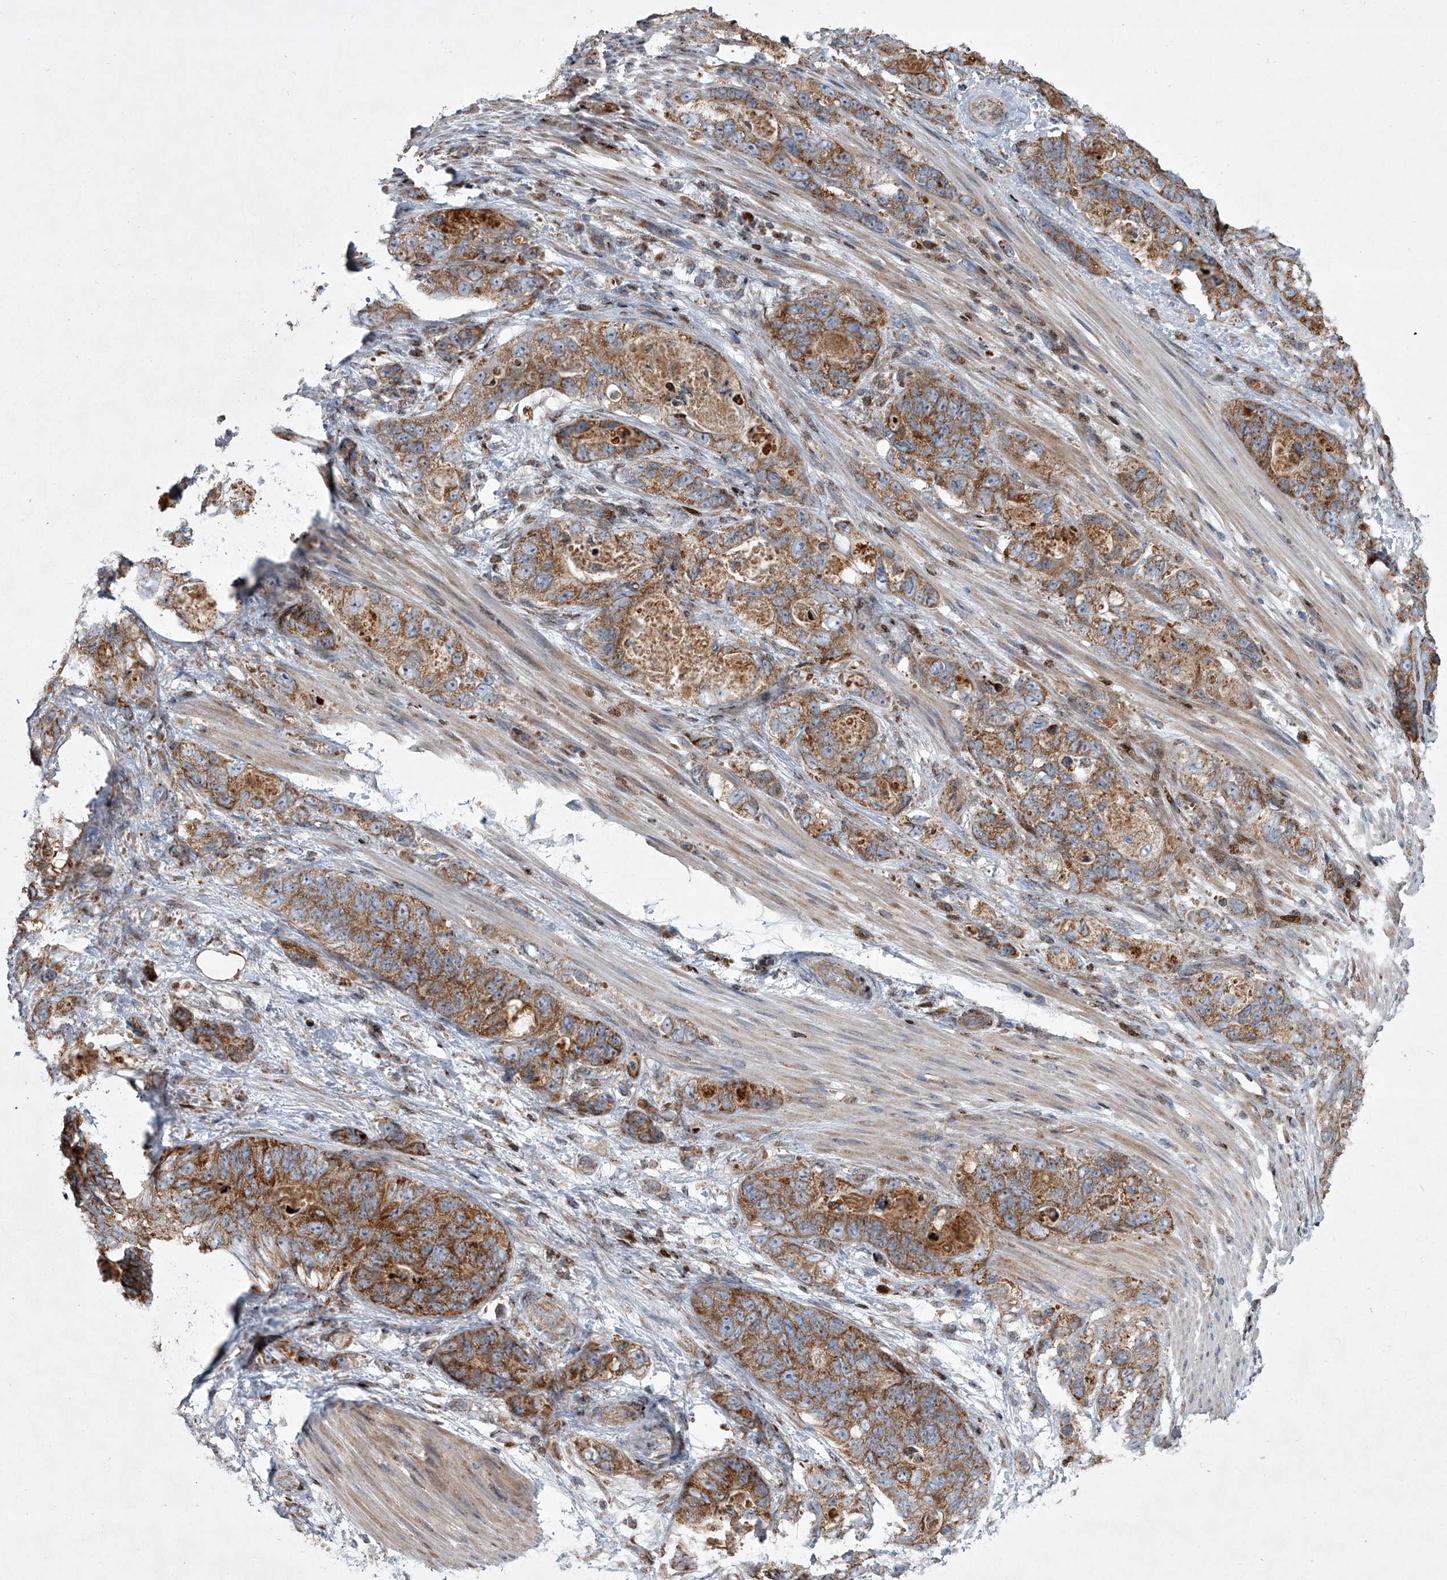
{"staining": {"intensity": "moderate", "quantity": ">75%", "location": "cytoplasmic/membranous"}, "tissue": "stomach cancer", "cell_type": "Tumor cells", "image_type": "cancer", "snomed": [{"axis": "morphology", "description": "Normal tissue, NOS"}, {"axis": "morphology", "description": "Adenocarcinoma, NOS"}, {"axis": "topography", "description": "Stomach"}], "caption": "Stomach cancer stained with a brown dye demonstrates moderate cytoplasmic/membranous positive positivity in about >75% of tumor cells.", "gene": "STRADA", "patient": {"sex": "female", "age": 89}}